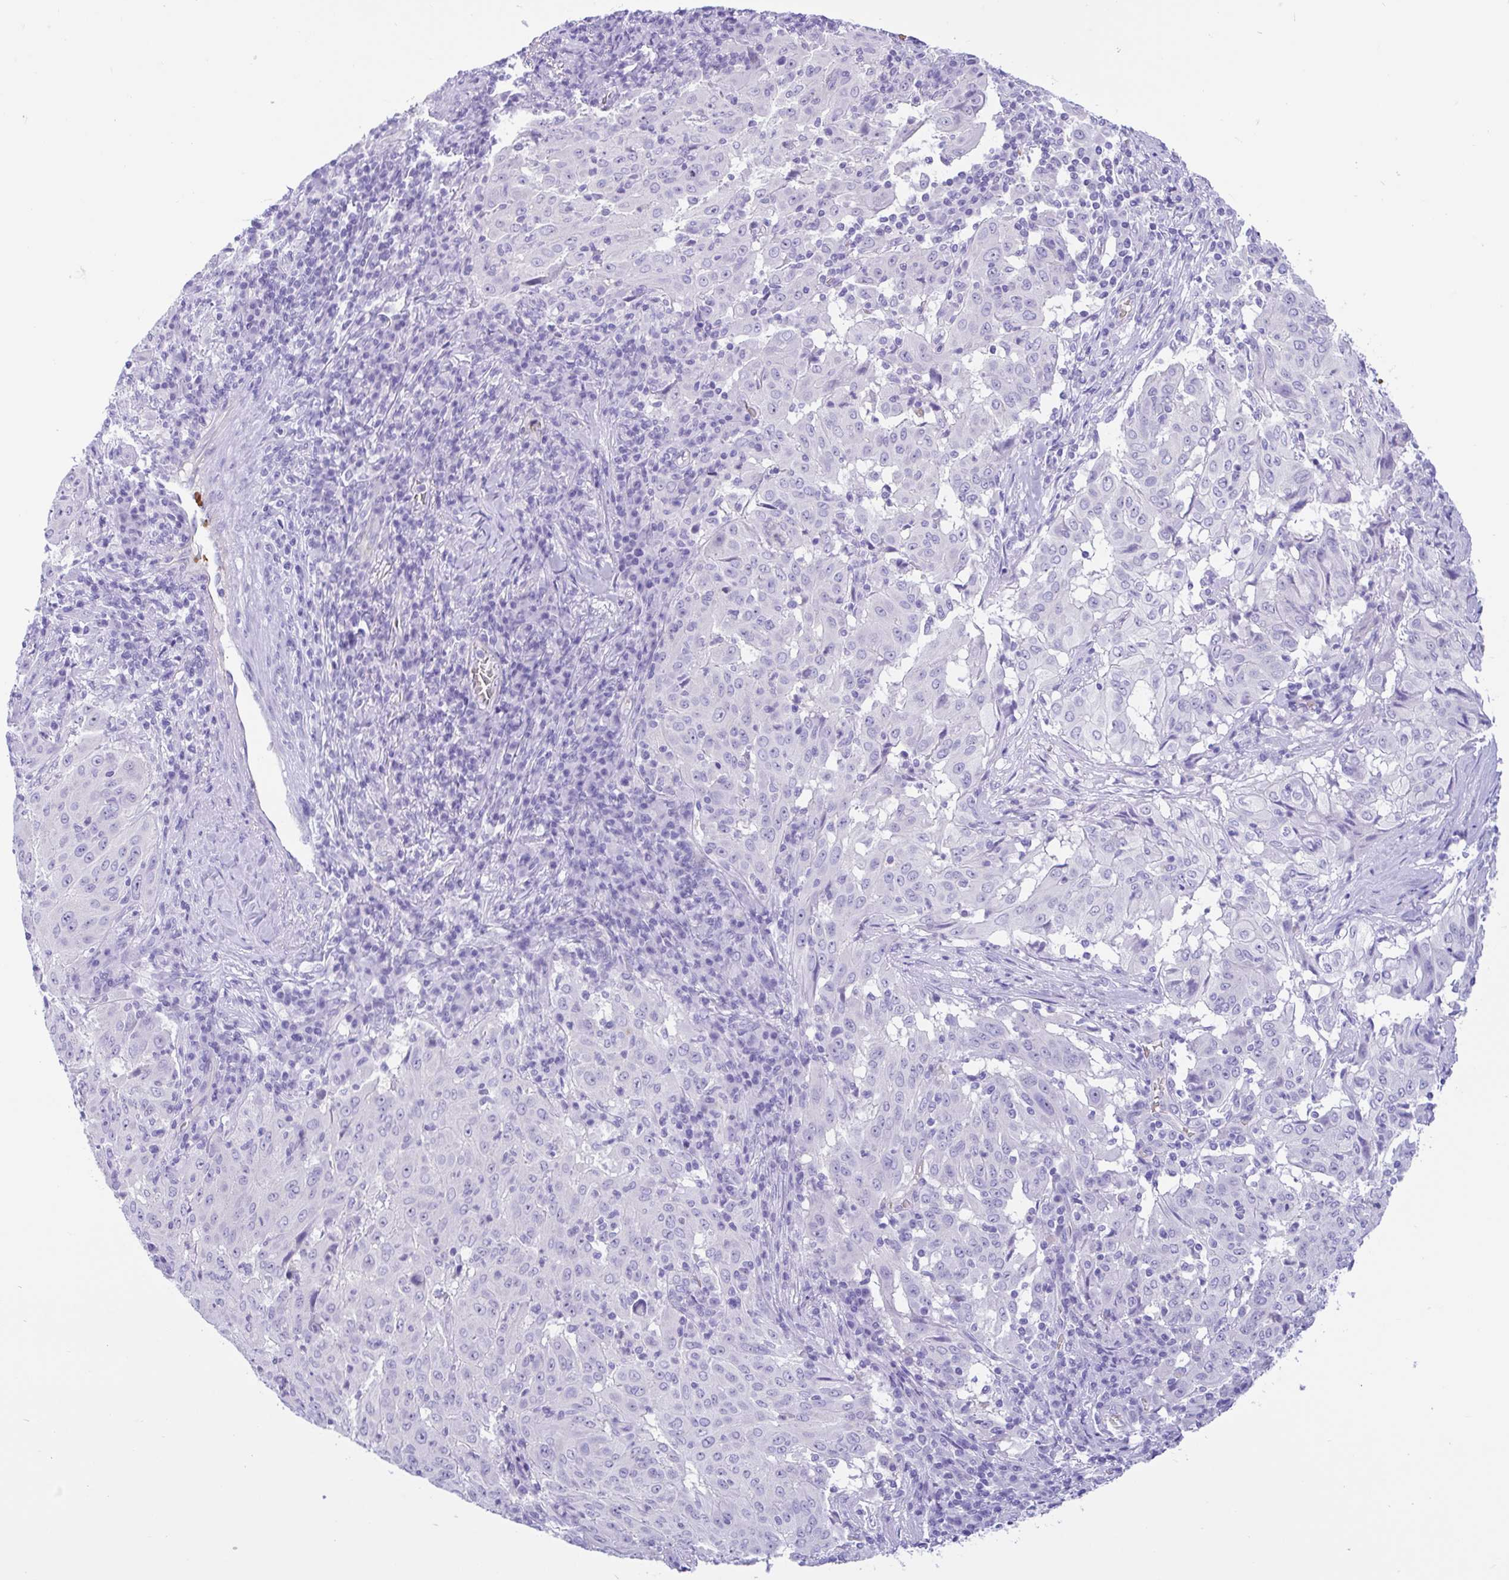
{"staining": {"intensity": "negative", "quantity": "none", "location": "none"}, "tissue": "pancreatic cancer", "cell_type": "Tumor cells", "image_type": "cancer", "snomed": [{"axis": "morphology", "description": "Adenocarcinoma, NOS"}, {"axis": "topography", "description": "Pancreas"}], "caption": "Immunohistochemistry (IHC) micrograph of human pancreatic adenocarcinoma stained for a protein (brown), which demonstrates no expression in tumor cells.", "gene": "TMEM79", "patient": {"sex": "male", "age": 63}}